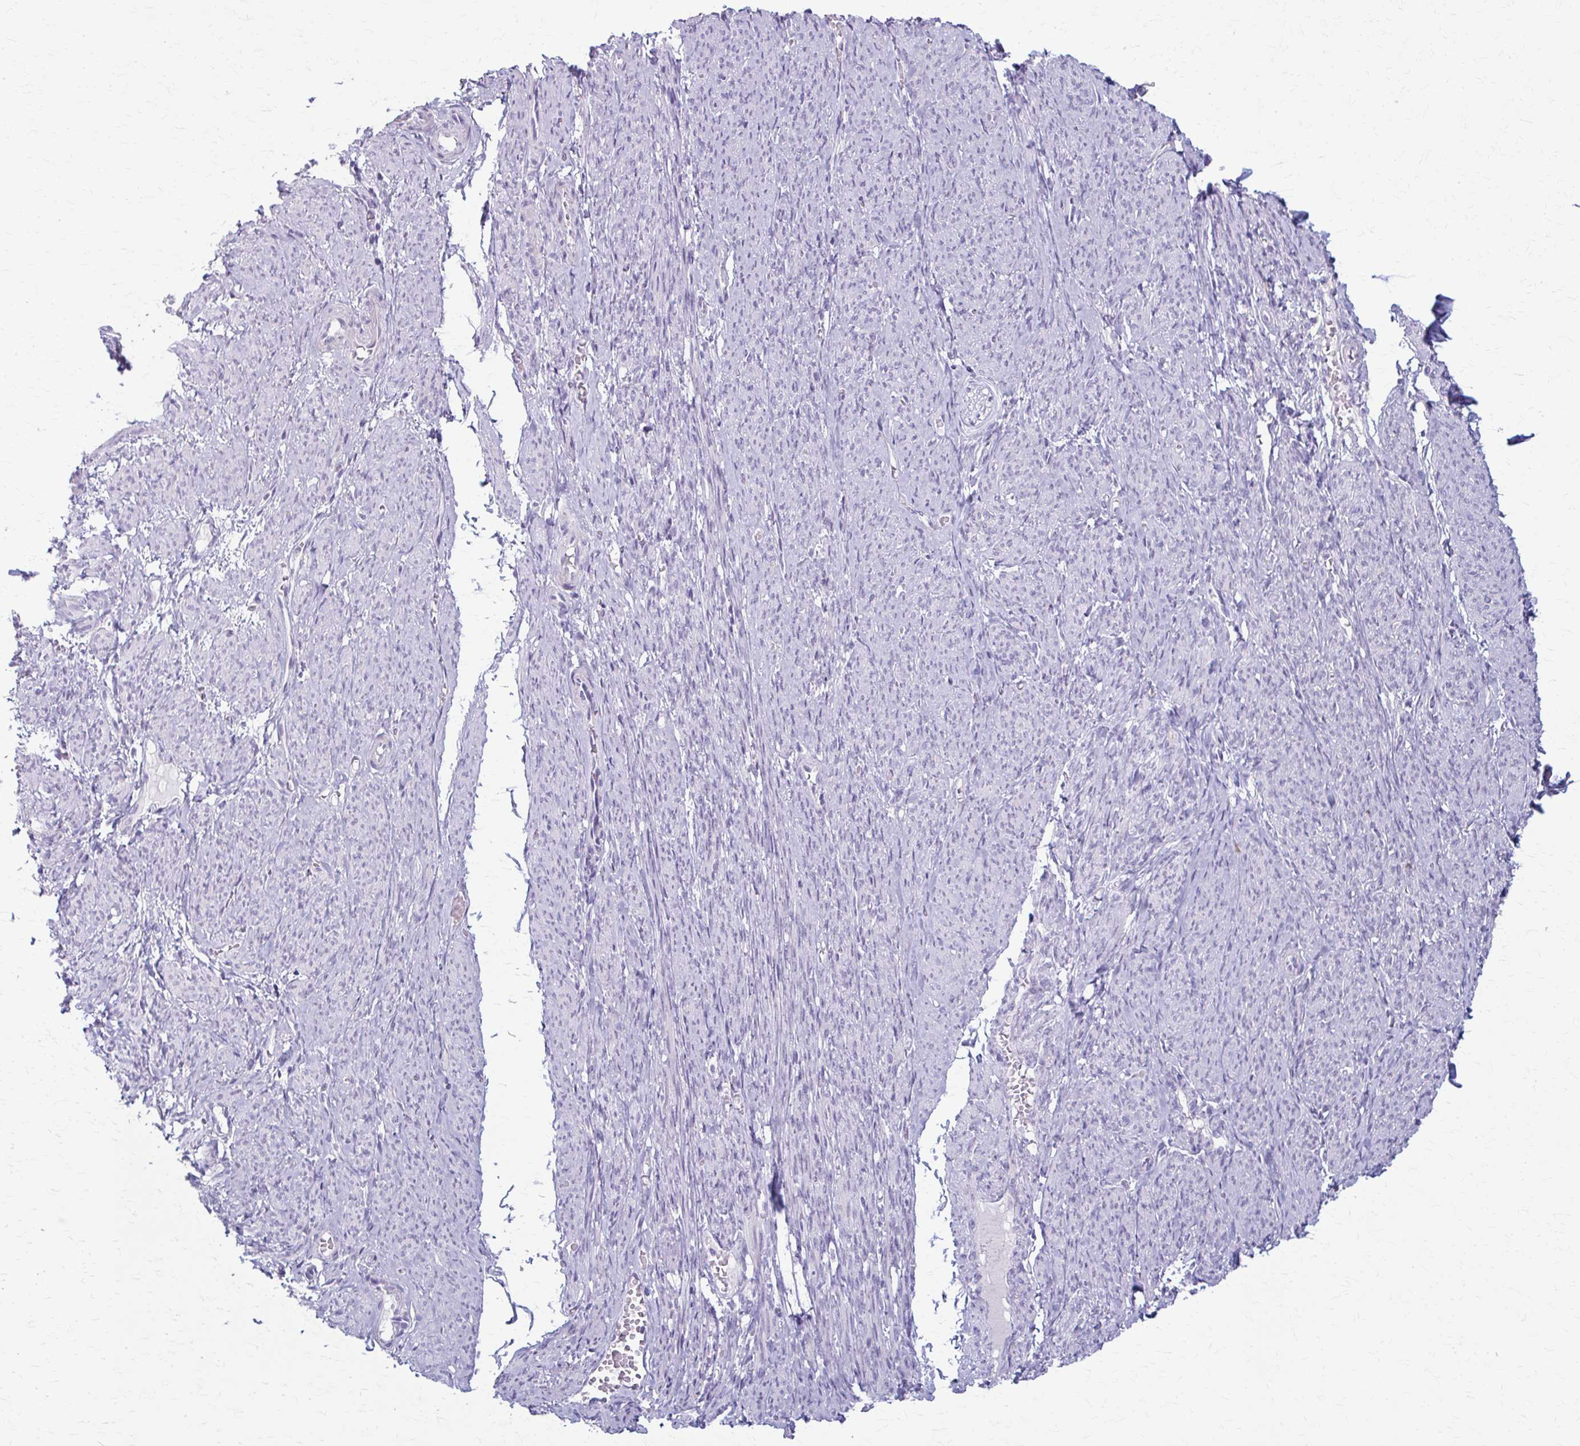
{"staining": {"intensity": "negative", "quantity": "none", "location": "none"}, "tissue": "smooth muscle", "cell_type": "Smooth muscle cells", "image_type": "normal", "snomed": [{"axis": "morphology", "description": "Normal tissue, NOS"}, {"axis": "topography", "description": "Smooth muscle"}], "caption": "High power microscopy image of an immunohistochemistry image of benign smooth muscle, revealing no significant positivity in smooth muscle cells.", "gene": "LDLRAP1", "patient": {"sex": "female", "age": 65}}